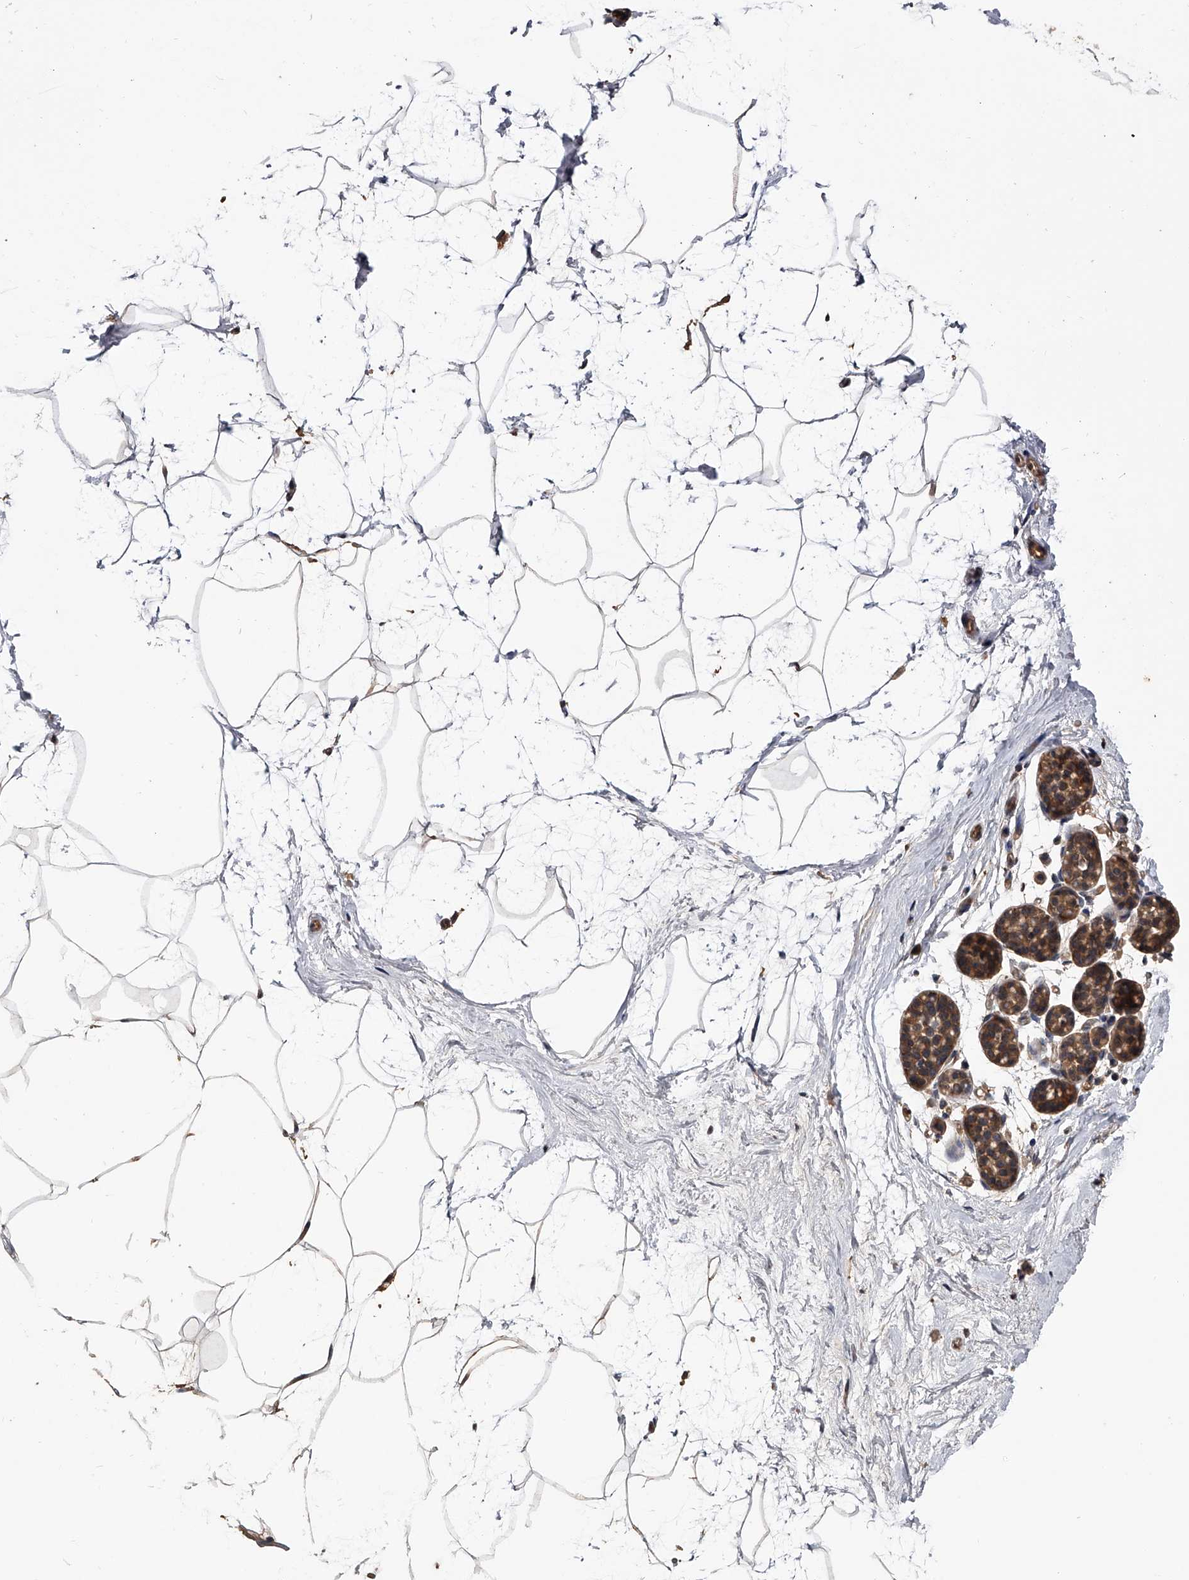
{"staining": {"intensity": "moderate", "quantity": "<25%", "location": "cytoplasmic/membranous"}, "tissue": "breast", "cell_type": "Adipocytes", "image_type": "normal", "snomed": [{"axis": "morphology", "description": "Normal tissue, NOS"}, {"axis": "topography", "description": "Breast"}], "caption": "Immunohistochemistry (IHC) micrograph of benign breast stained for a protein (brown), which shows low levels of moderate cytoplasmic/membranous expression in approximately <25% of adipocytes.", "gene": "EFCAB7", "patient": {"sex": "female", "age": 62}}